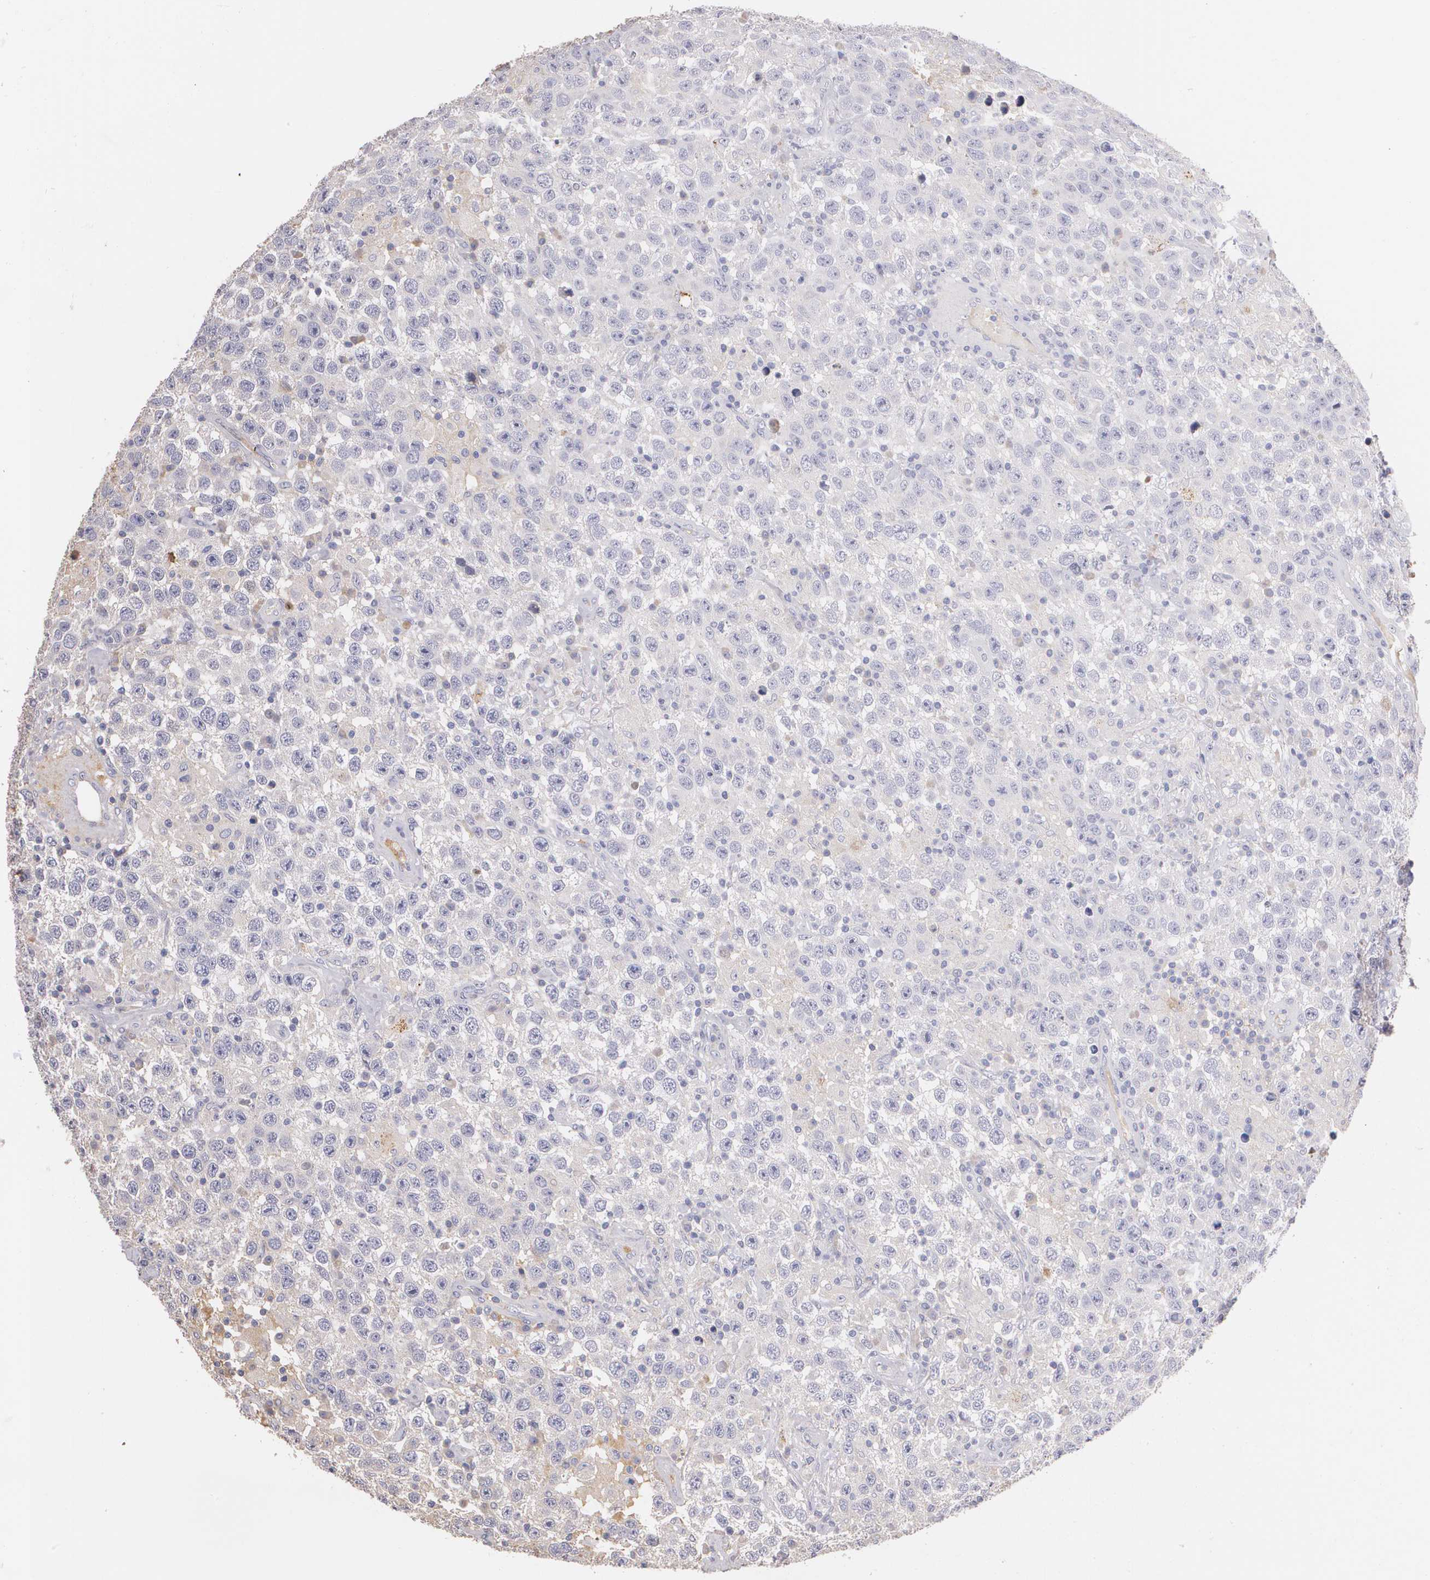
{"staining": {"intensity": "weak", "quantity": "<25%", "location": "cytoplasmic/membranous"}, "tissue": "testis cancer", "cell_type": "Tumor cells", "image_type": "cancer", "snomed": [{"axis": "morphology", "description": "Seminoma, NOS"}, {"axis": "topography", "description": "Testis"}], "caption": "Immunohistochemistry image of neoplastic tissue: testis seminoma stained with DAB (3,3'-diaminobenzidine) displays no significant protein positivity in tumor cells.", "gene": "AMBP", "patient": {"sex": "male", "age": 41}}